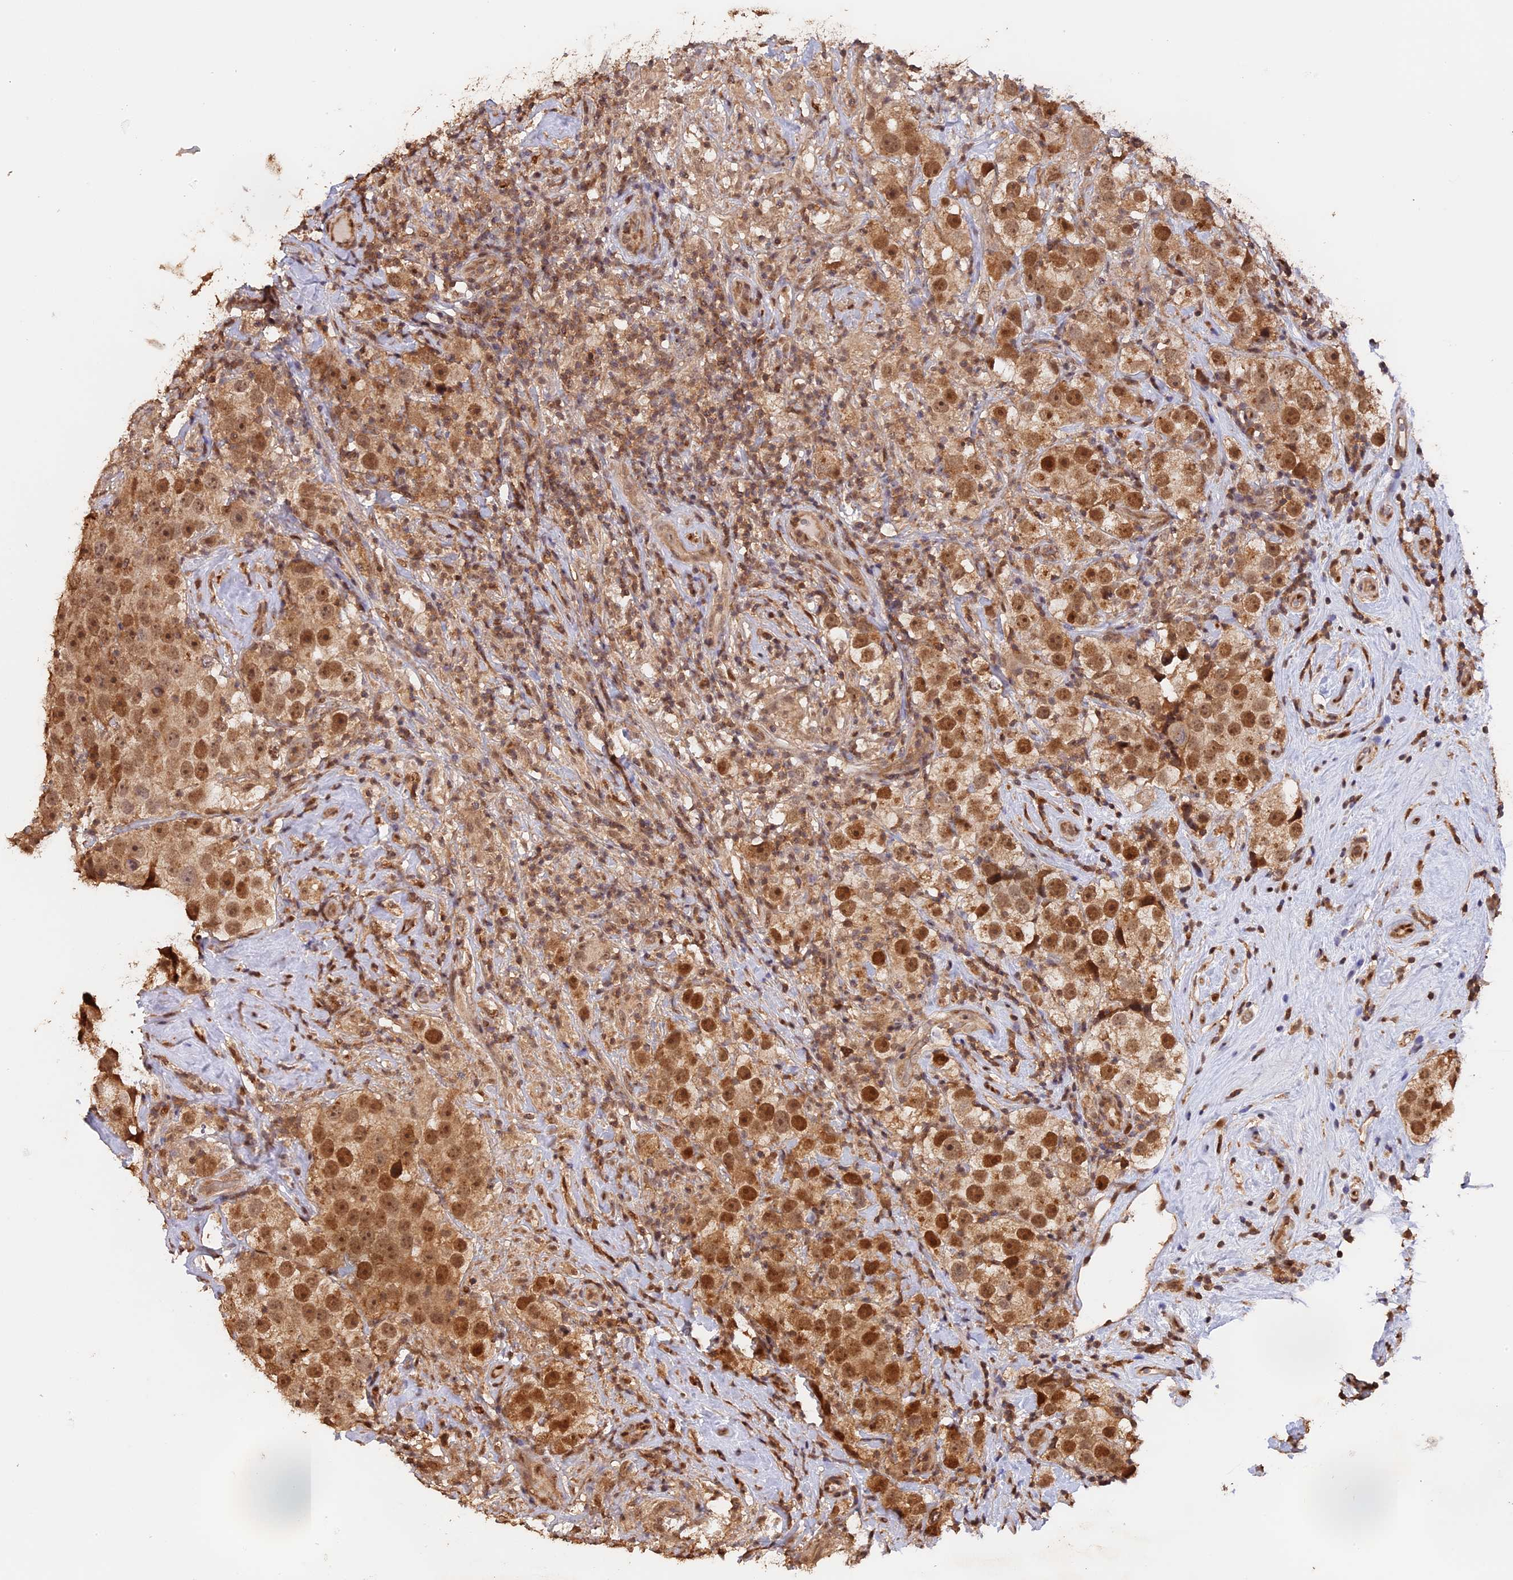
{"staining": {"intensity": "strong", "quantity": "25%-75%", "location": "nuclear"}, "tissue": "testis cancer", "cell_type": "Tumor cells", "image_type": "cancer", "snomed": [{"axis": "morphology", "description": "Seminoma, NOS"}, {"axis": "topography", "description": "Testis"}], "caption": "Tumor cells demonstrate strong nuclear staining in about 25%-75% of cells in seminoma (testis).", "gene": "MYBL2", "patient": {"sex": "male", "age": 49}}